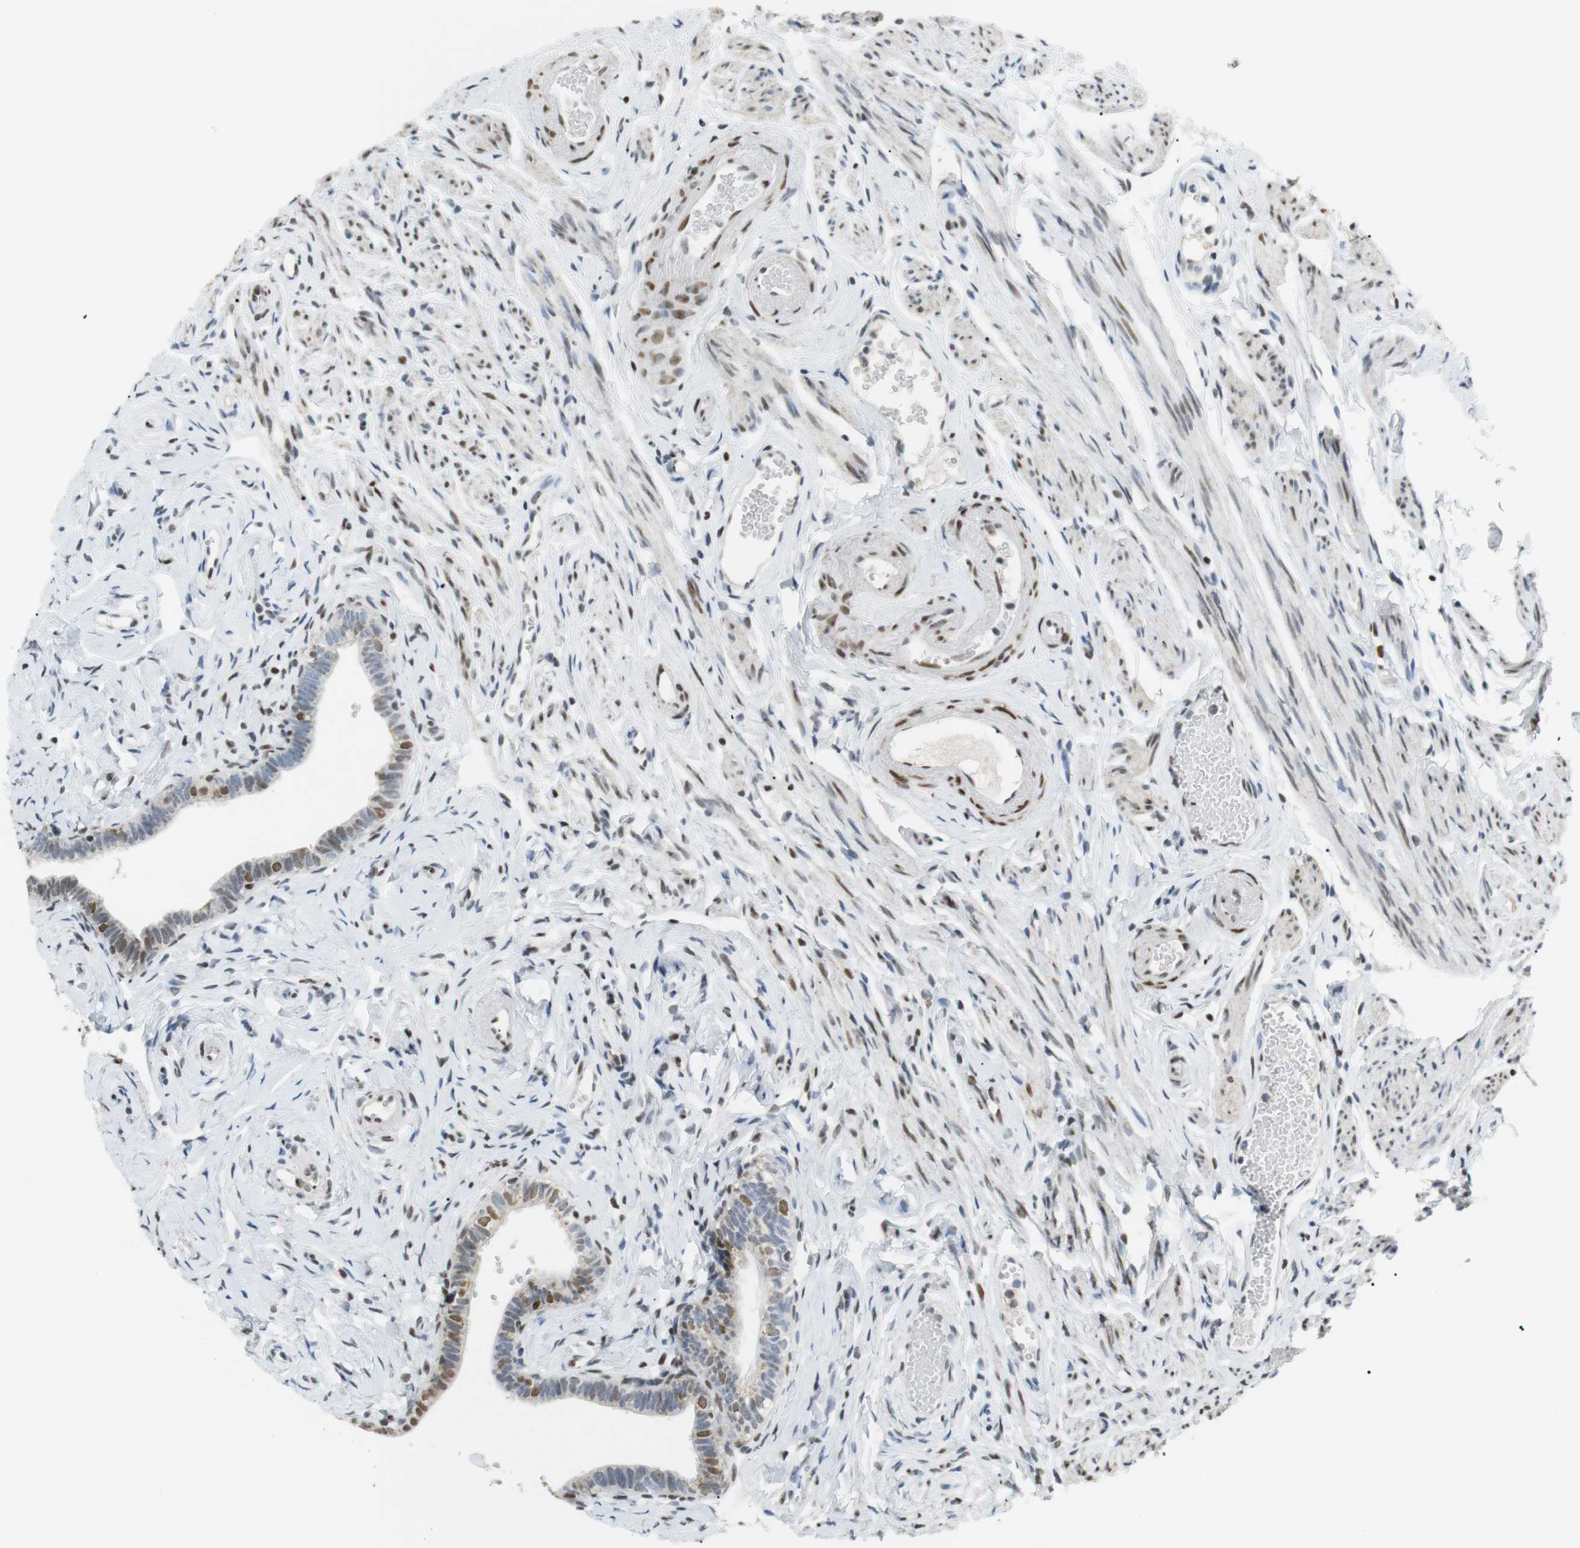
{"staining": {"intensity": "moderate", "quantity": ">75%", "location": "nuclear"}, "tissue": "fallopian tube", "cell_type": "Glandular cells", "image_type": "normal", "snomed": [{"axis": "morphology", "description": "Normal tissue, NOS"}, {"axis": "topography", "description": "Fallopian tube"}], "caption": "An immunohistochemistry micrograph of normal tissue is shown. Protein staining in brown highlights moderate nuclear positivity in fallopian tube within glandular cells.", "gene": "BMI1", "patient": {"sex": "female", "age": 71}}